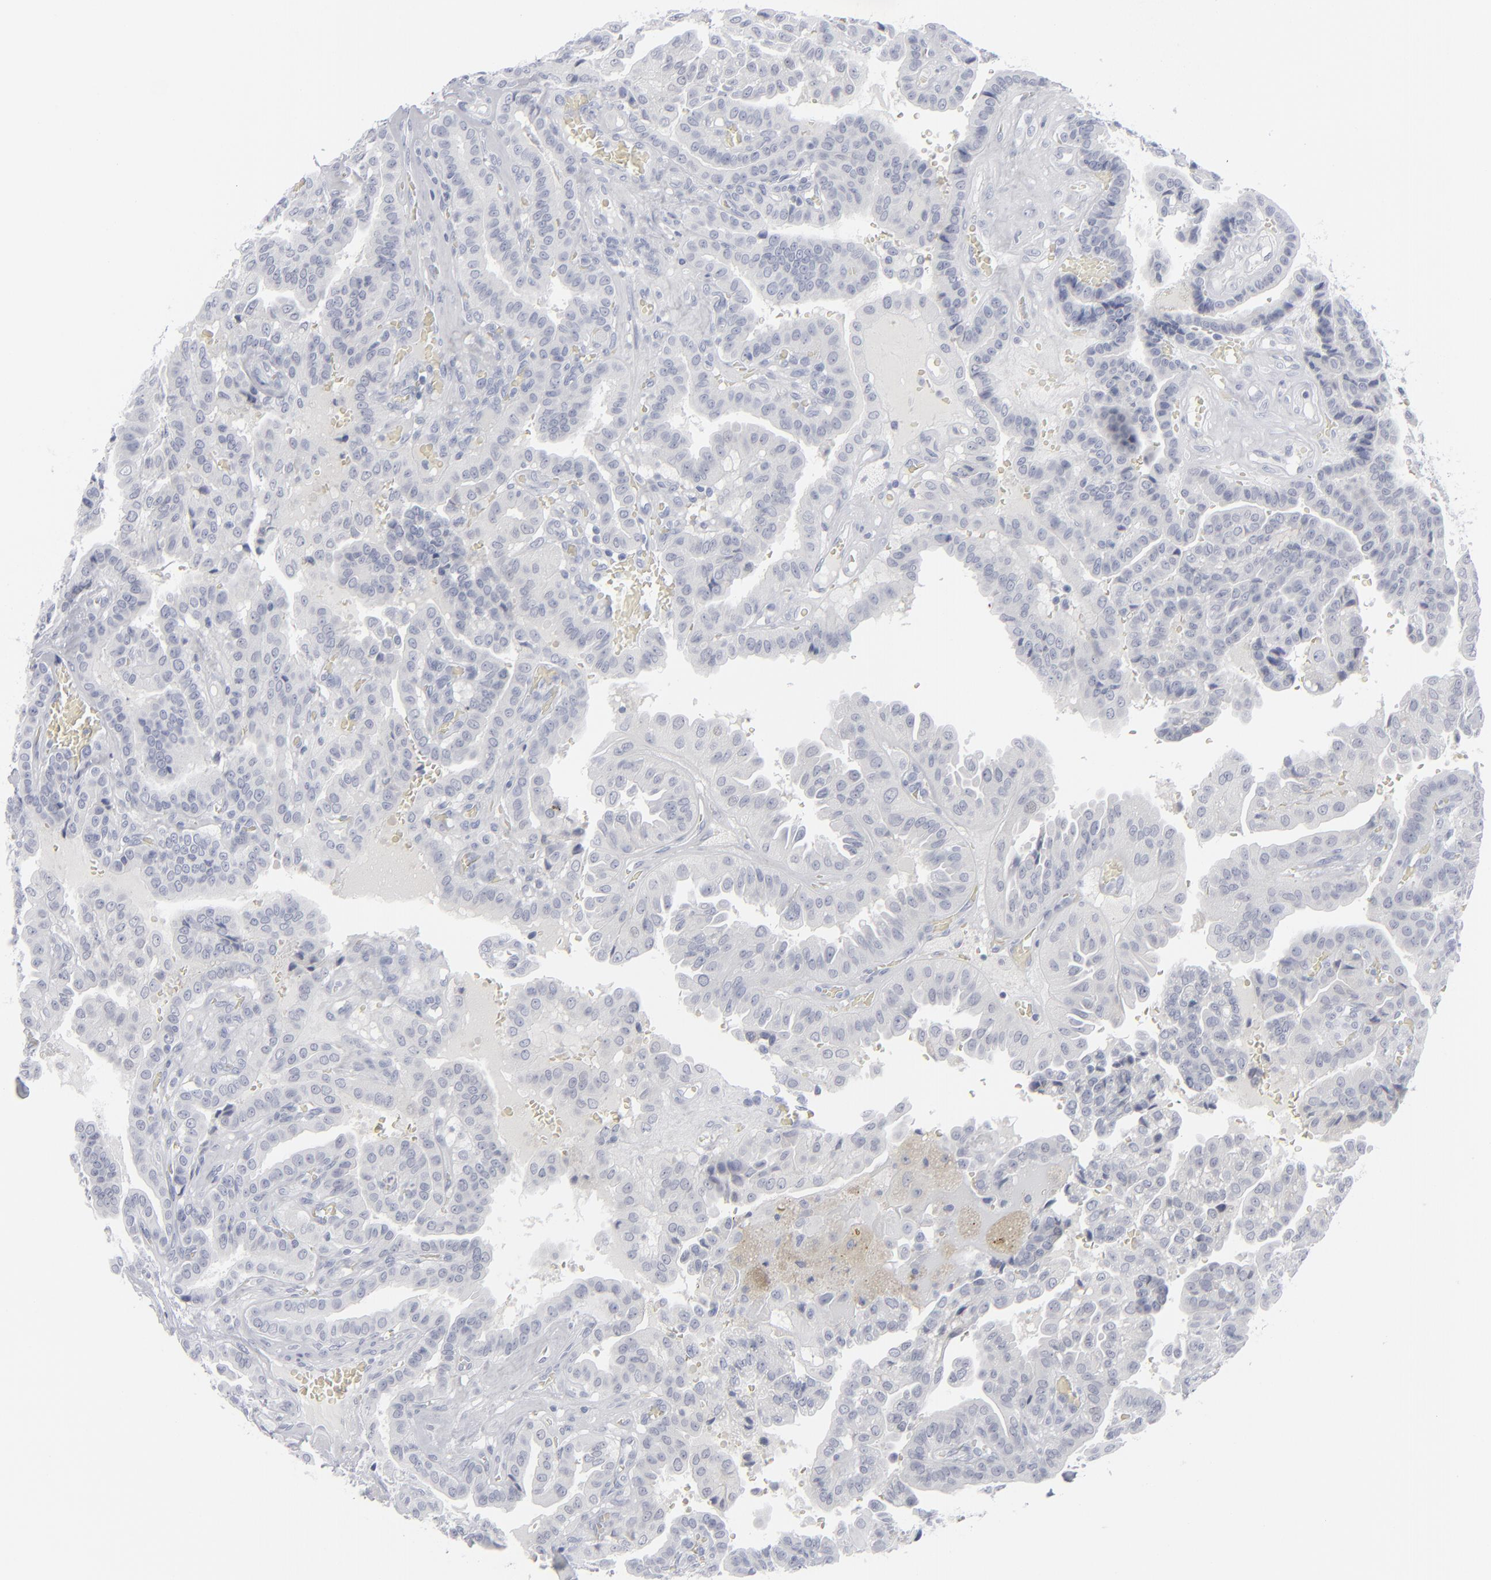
{"staining": {"intensity": "negative", "quantity": "none", "location": "none"}, "tissue": "thyroid cancer", "cell_type": "Tumor cells", "image_type": "cancer", "snomed": [{"axis": "morphology", "description": "Papillary adenocarcinoma, NOS"}, {"axis": "topography", "description": "Thyroid gland"}], "caption": "A high-resolution photomicrograph shows immunohistochemistry (IHC) staining of papillary adenocarcinoma (thyroid), which reveals no significant positivity in tumor cells.", "gene": "MSLN", "patient": {"sex": "male", "age": 87}}